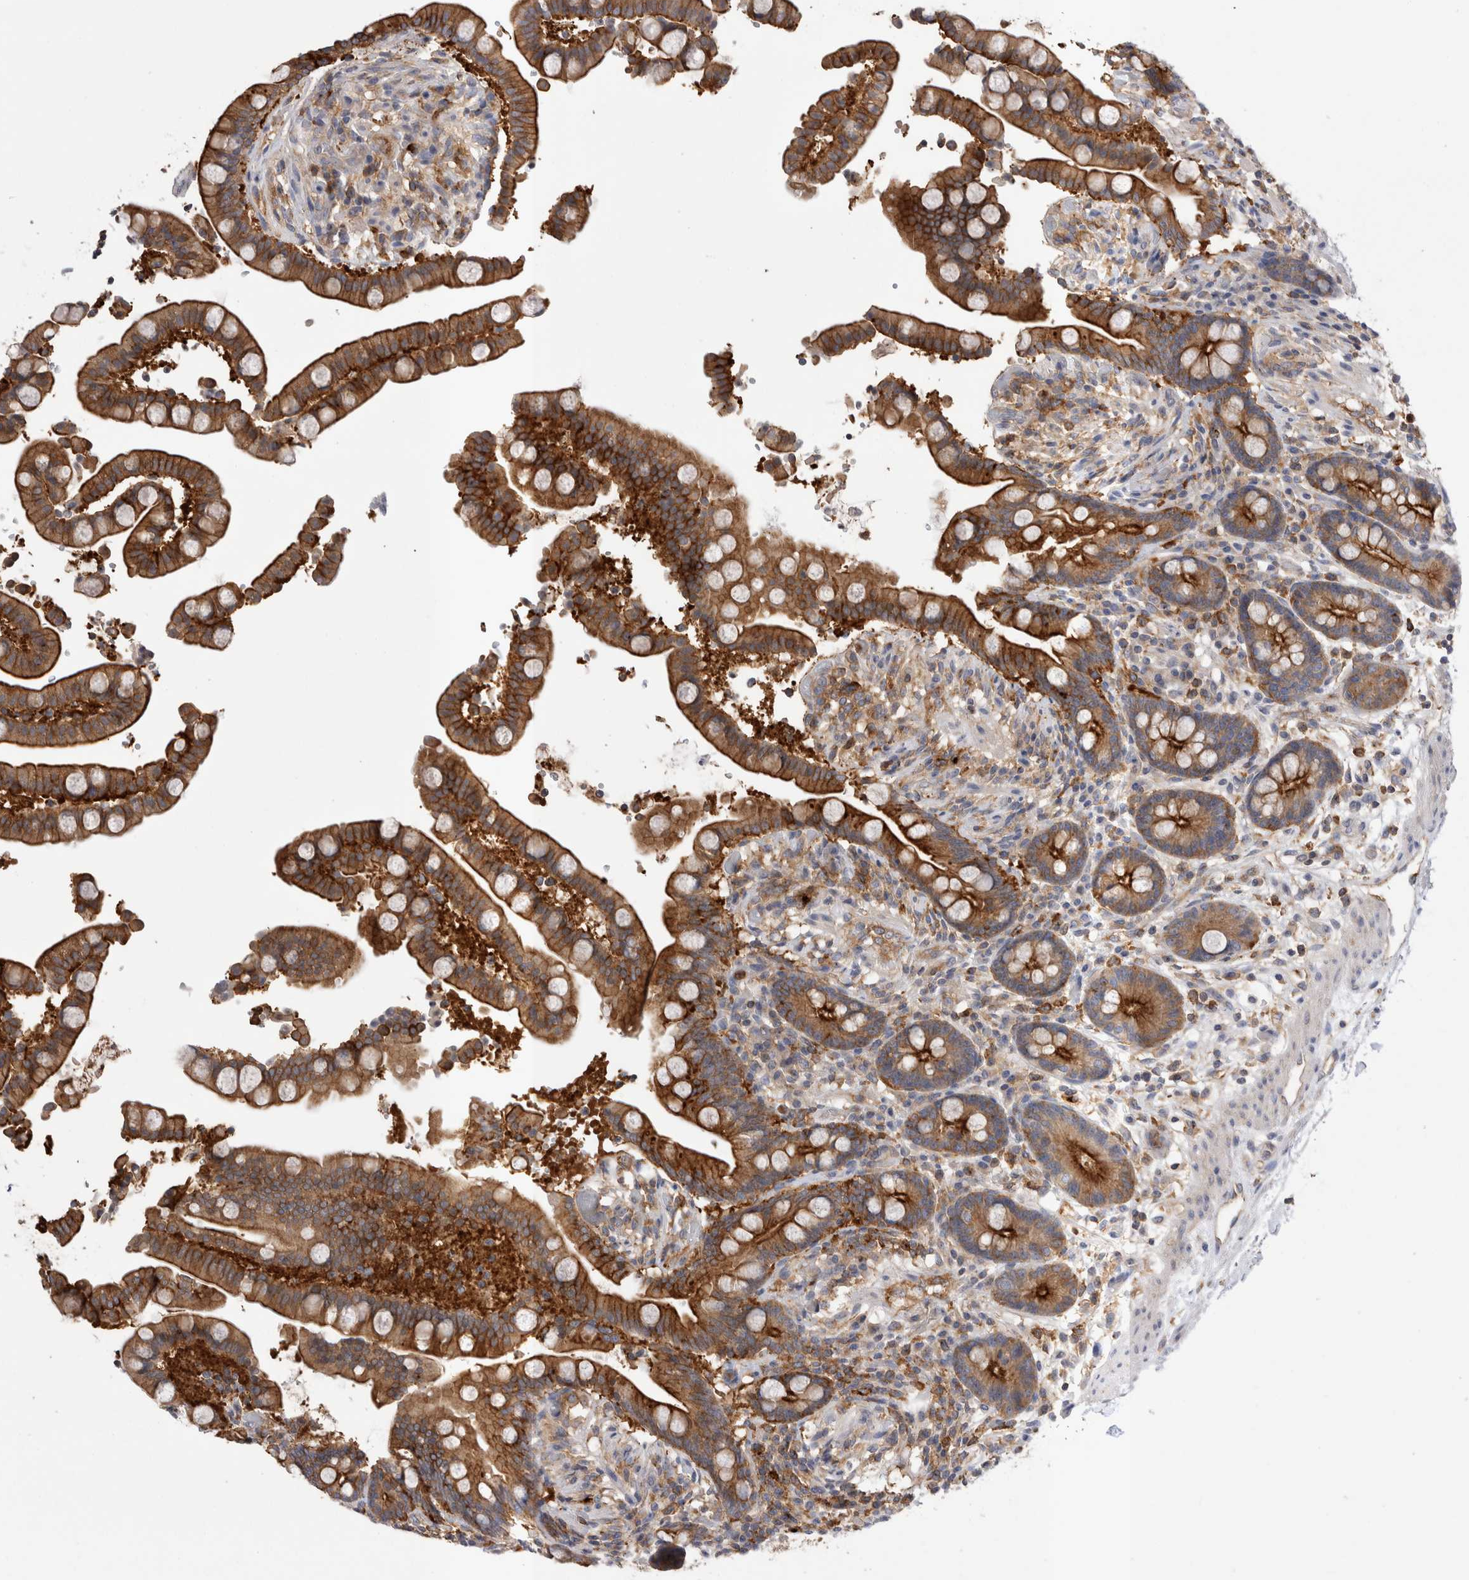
{"staining": {"intensity": "moderate", "quantity": "25%-75%", "location": "cytoplasmic/membranous"}, "tissue": "colon", "cell_type": "Endothelial cells", "image_type": "normal", "snomed": [{"axis": "morphology", "description": "Normal tissue, NOS"}, {"axis": "topography", "description": "Colon"}], "caption": "Protein staining of normal colon exhibits moderate cytoplasmic/membranous expression in about 25%-75% of endothelial cells. Immunohistochemistry stains the protein of interest in brown and the nuclei are stained blue.", "gene": "RAB11FIP1", "patient": {"sex": "male", "age": 73}}